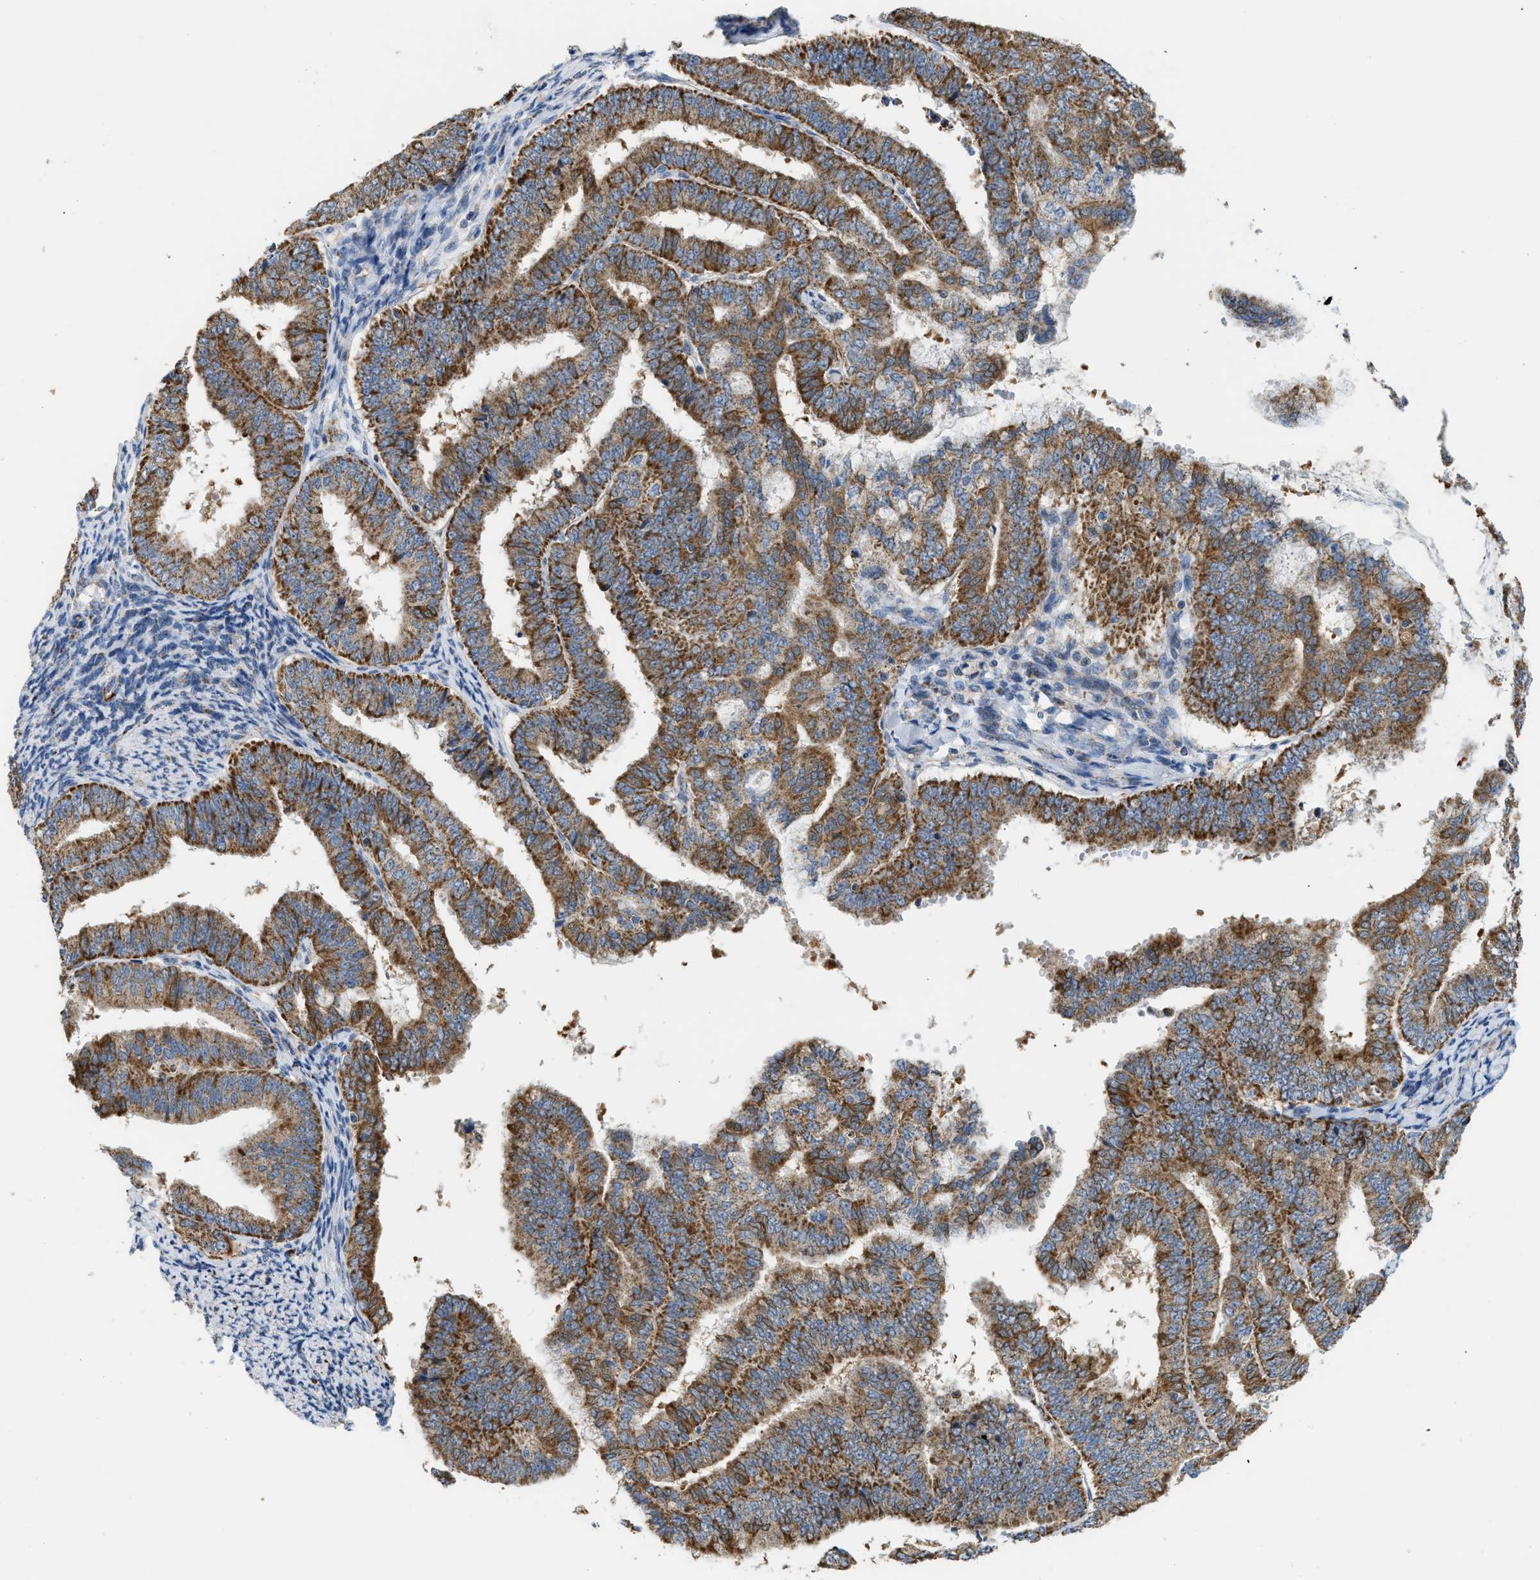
{"staining": {"intensity": "strong", "quantity": ">75%", "location": "cytoplasmic/membranous"}, "tissue": "endometrial cancer", "cell_type": "Tumor cells", "image_type": "cancer", "snomed": [{"axis": "morphology", "description": "Adenocarcinoma, NOS"}, {"axis": "topography", "description": "Endometrium"}], "caption": "A high-resolution photomicrograph shows immunohistochemistry staining of endometrial cancer, which shows strong cytoplasmic/membranous staining in approximately >75% of tumor cells.", "gene": "GOT2", "patient": {"sex": "female", "age": 63}}